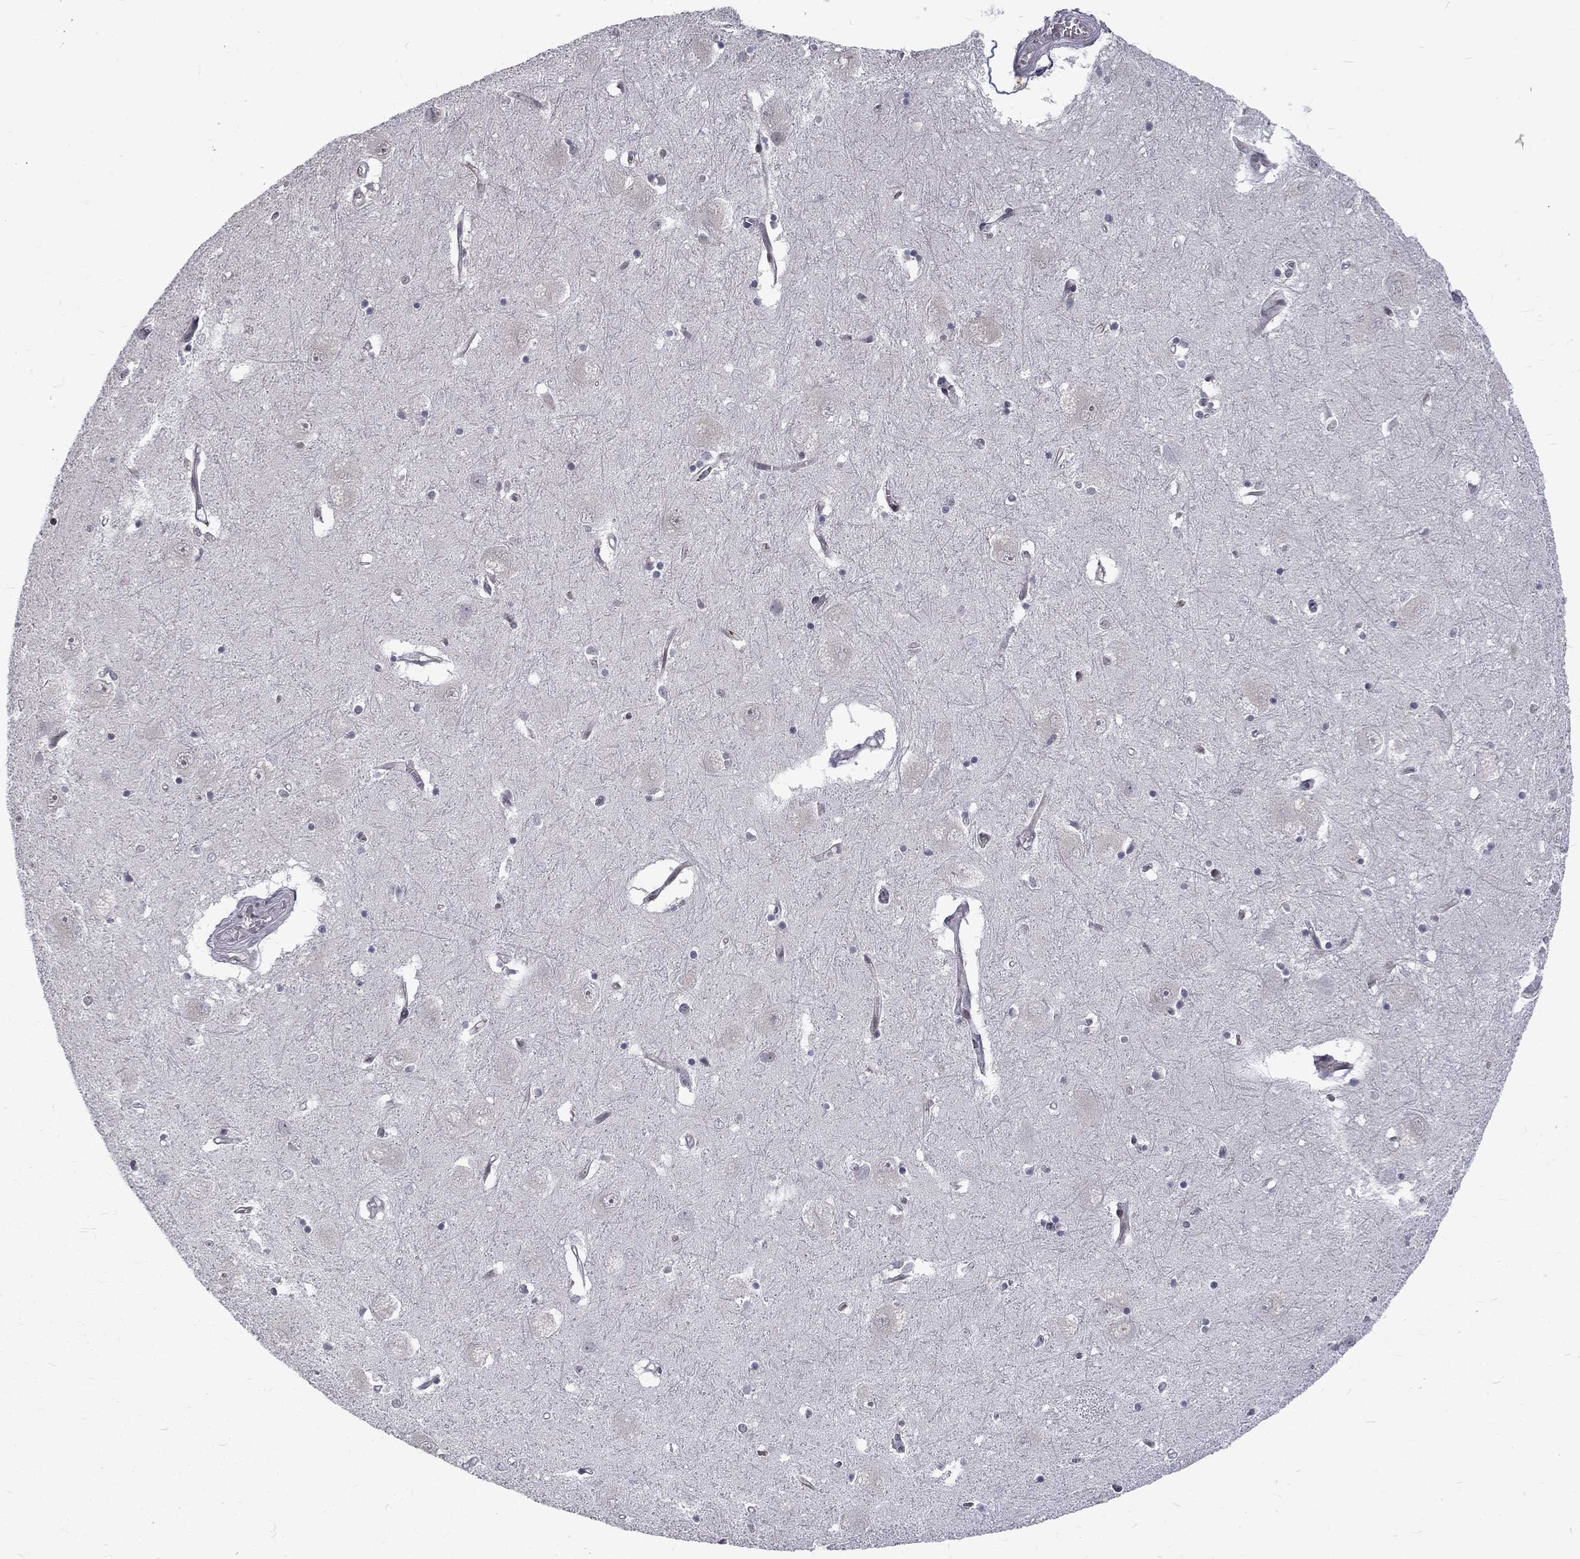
{"staining": {"intensity": "negative", "quantity": "none", "location": "none"}, "tissue": "caudate", "cell_type": "Glial cells", "image_type": "normal", "snomed": [{"axis": "morphology", "description": "Normal tissue, NOS"}, {"axis": "topography", "description": "Lateral ventricle wall"}], "caption": "High power microscopy image of an immunohistochemistry photomicrograph of unremarkable caudate, revealing no significant positivity in glial cells. (Immunohistochemistry, brightfield microscopy, high magnification).", "gene": "TCEAL1", "patient": {"sex": "male", "age": 54}}